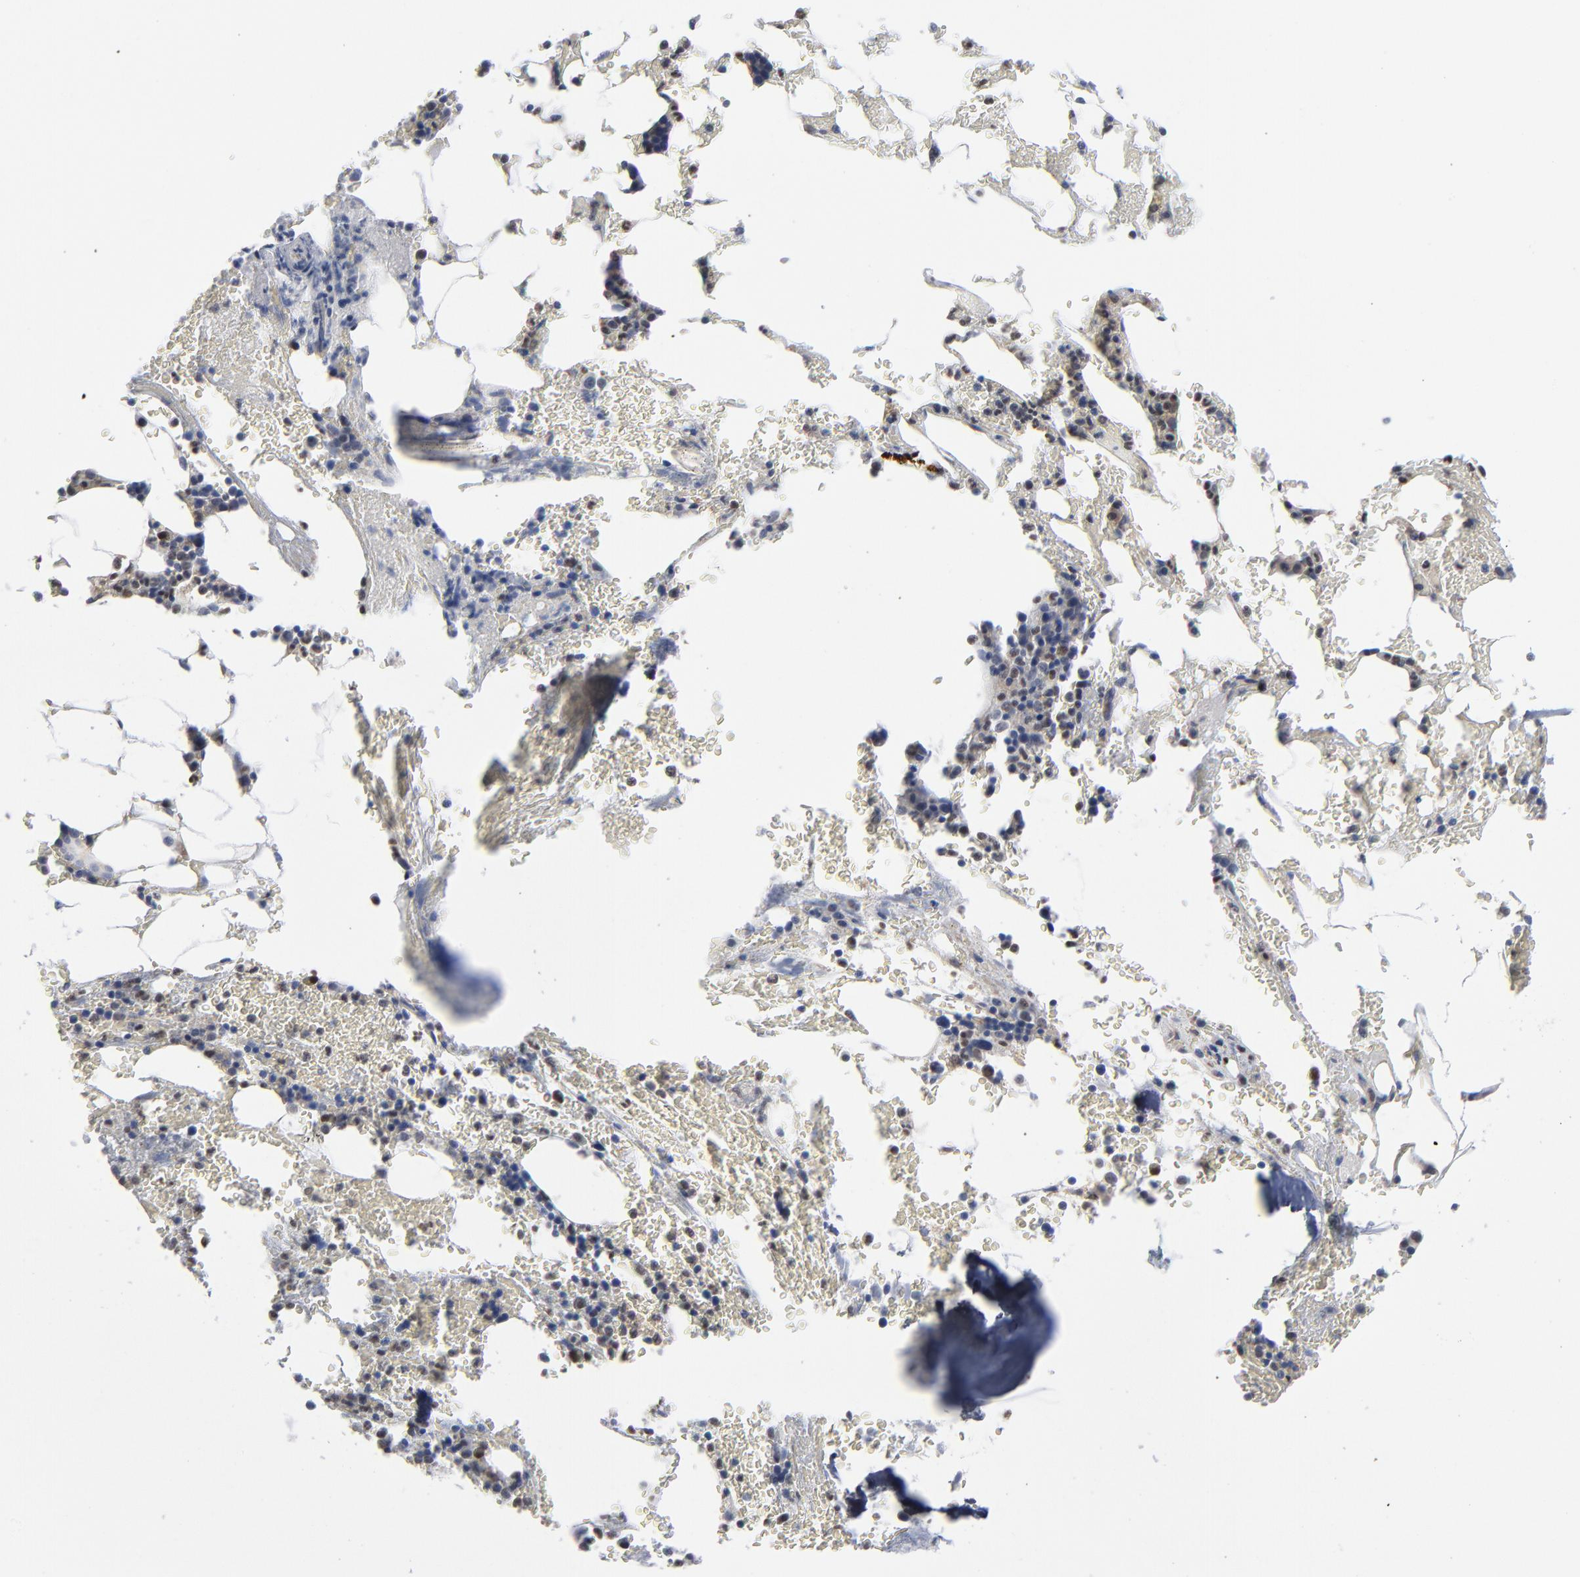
{"staining": {"intensity": "moderate", "quantity": "25%-75%", "location": "cytoplasmic/membranous,nuclear"}, "tissue": "bone marrow", "cell_type": "Hematopoietic cells", "image_type": "normal", "snomed": [{"axis": "morphology", "description": "Normal tissue, NOS"}, {"axis": "topography", "description": "Bone marrow"}], "caption": "Protein expression analysis of unremarkable bone marrow shows moderate cytoplasmic/membranous,nuclear positivity in approximately 25%-75% of hematopoietic cells. (IHC, brightfield microscopy, high magnification).", "gene": "FOXN2", "patient": {"sex": "female", "age": 73}}